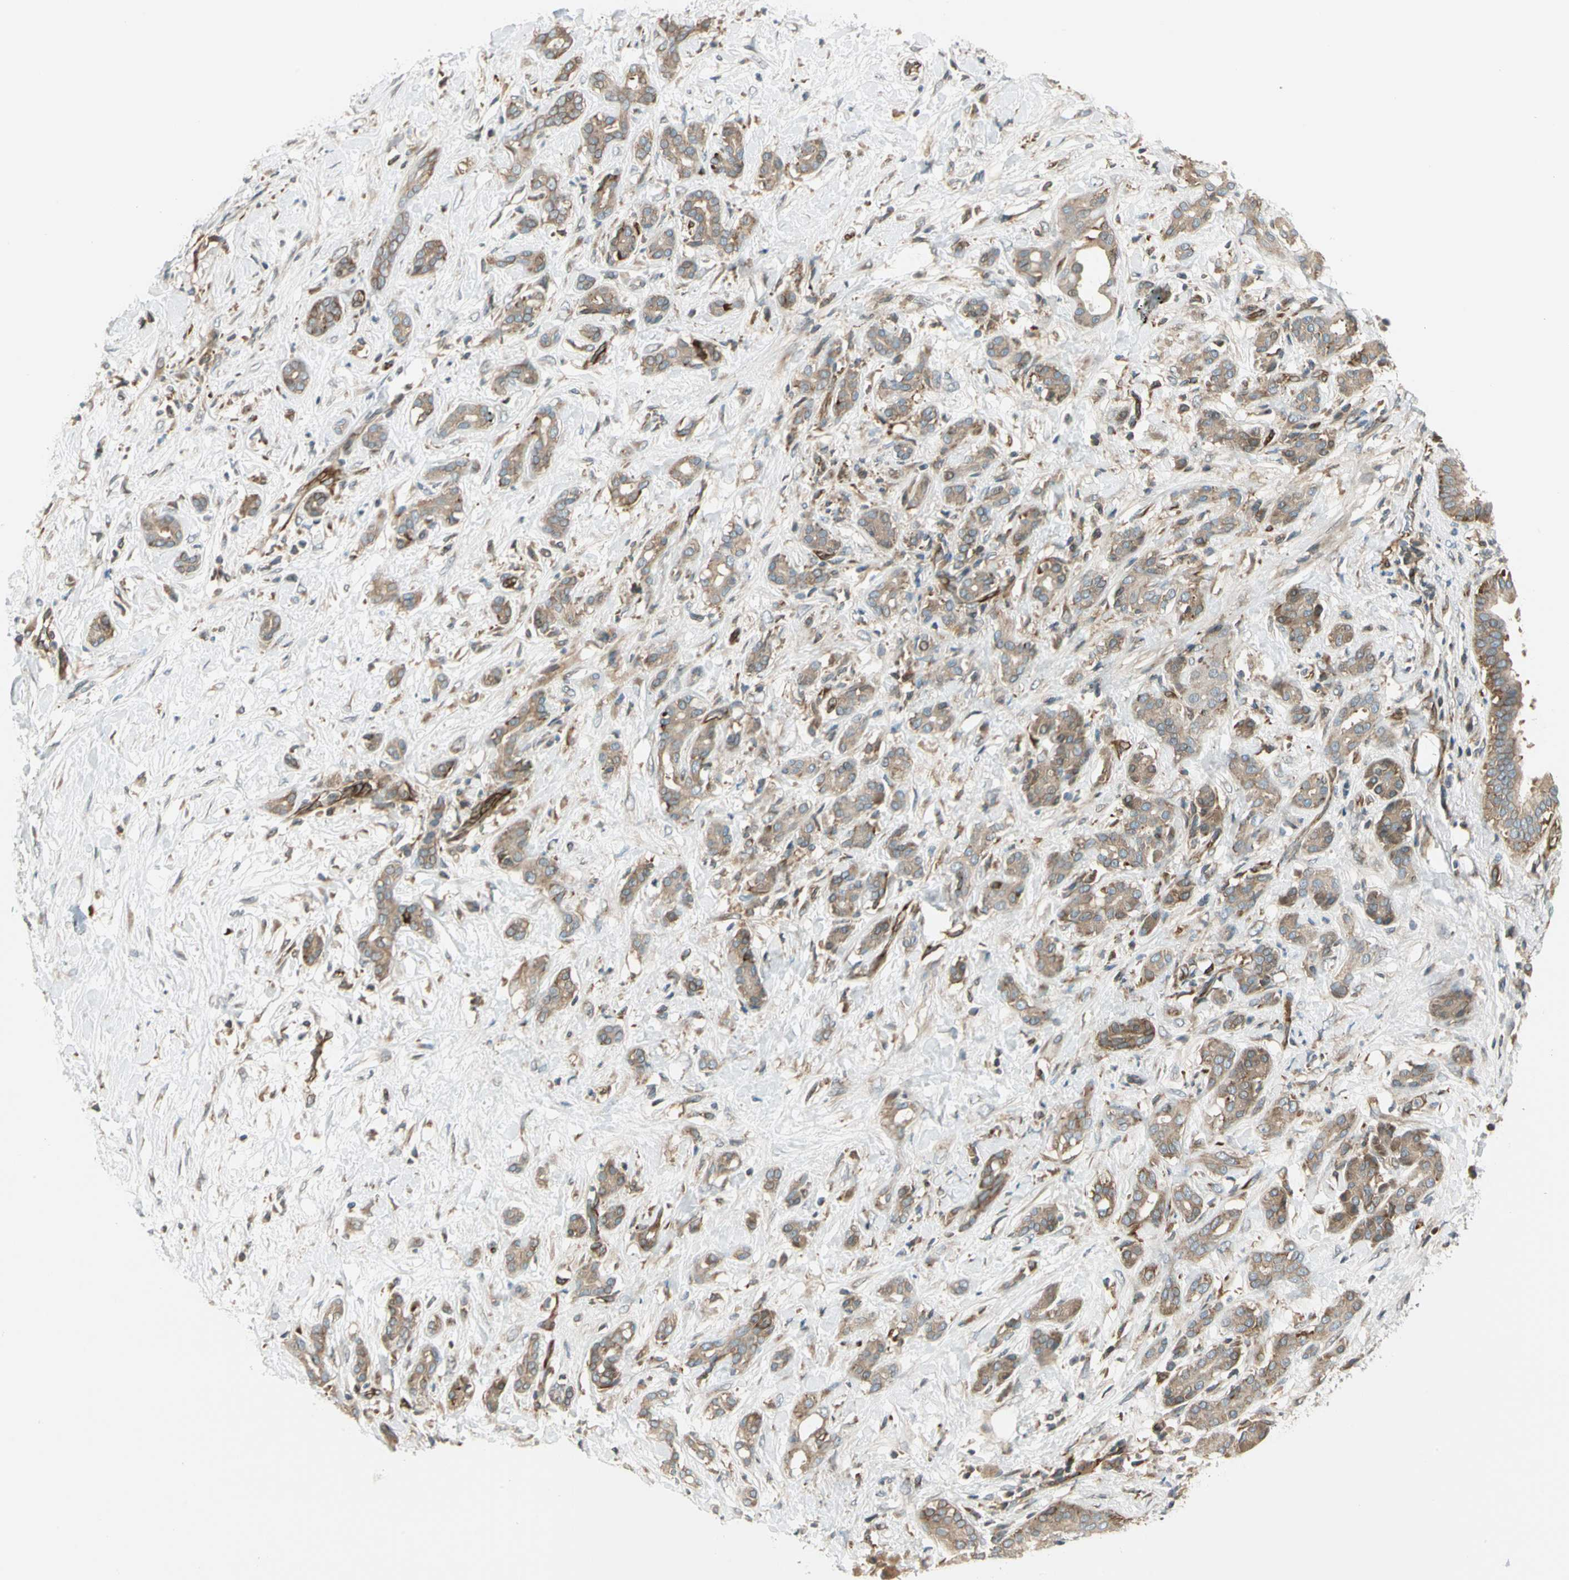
{"staining": {"intensity": "weak", "quantity": ">75%", "location": "cytoplasmic/membranous"}, "tissue": "pancreatic cancer", "cell_type": "Tumor cells", "image_type": "cancer", "snomed": [{"axis": "morphology", "description": "Adenocarcinoma, NOS"}, {"axis": "topography", "description": "Pancreas"}], "caption": "Protein analysis of pancreatic adenocarcinoma tissue demonstrates weak cytoplasmic/membranous expression in approximately >75% of tumor cells. Immunohistochemistry stains the protein in brown and the nuclei are stained blue.", "gene": "TRIO", "patient": {"sex": "male", "age": 41}}